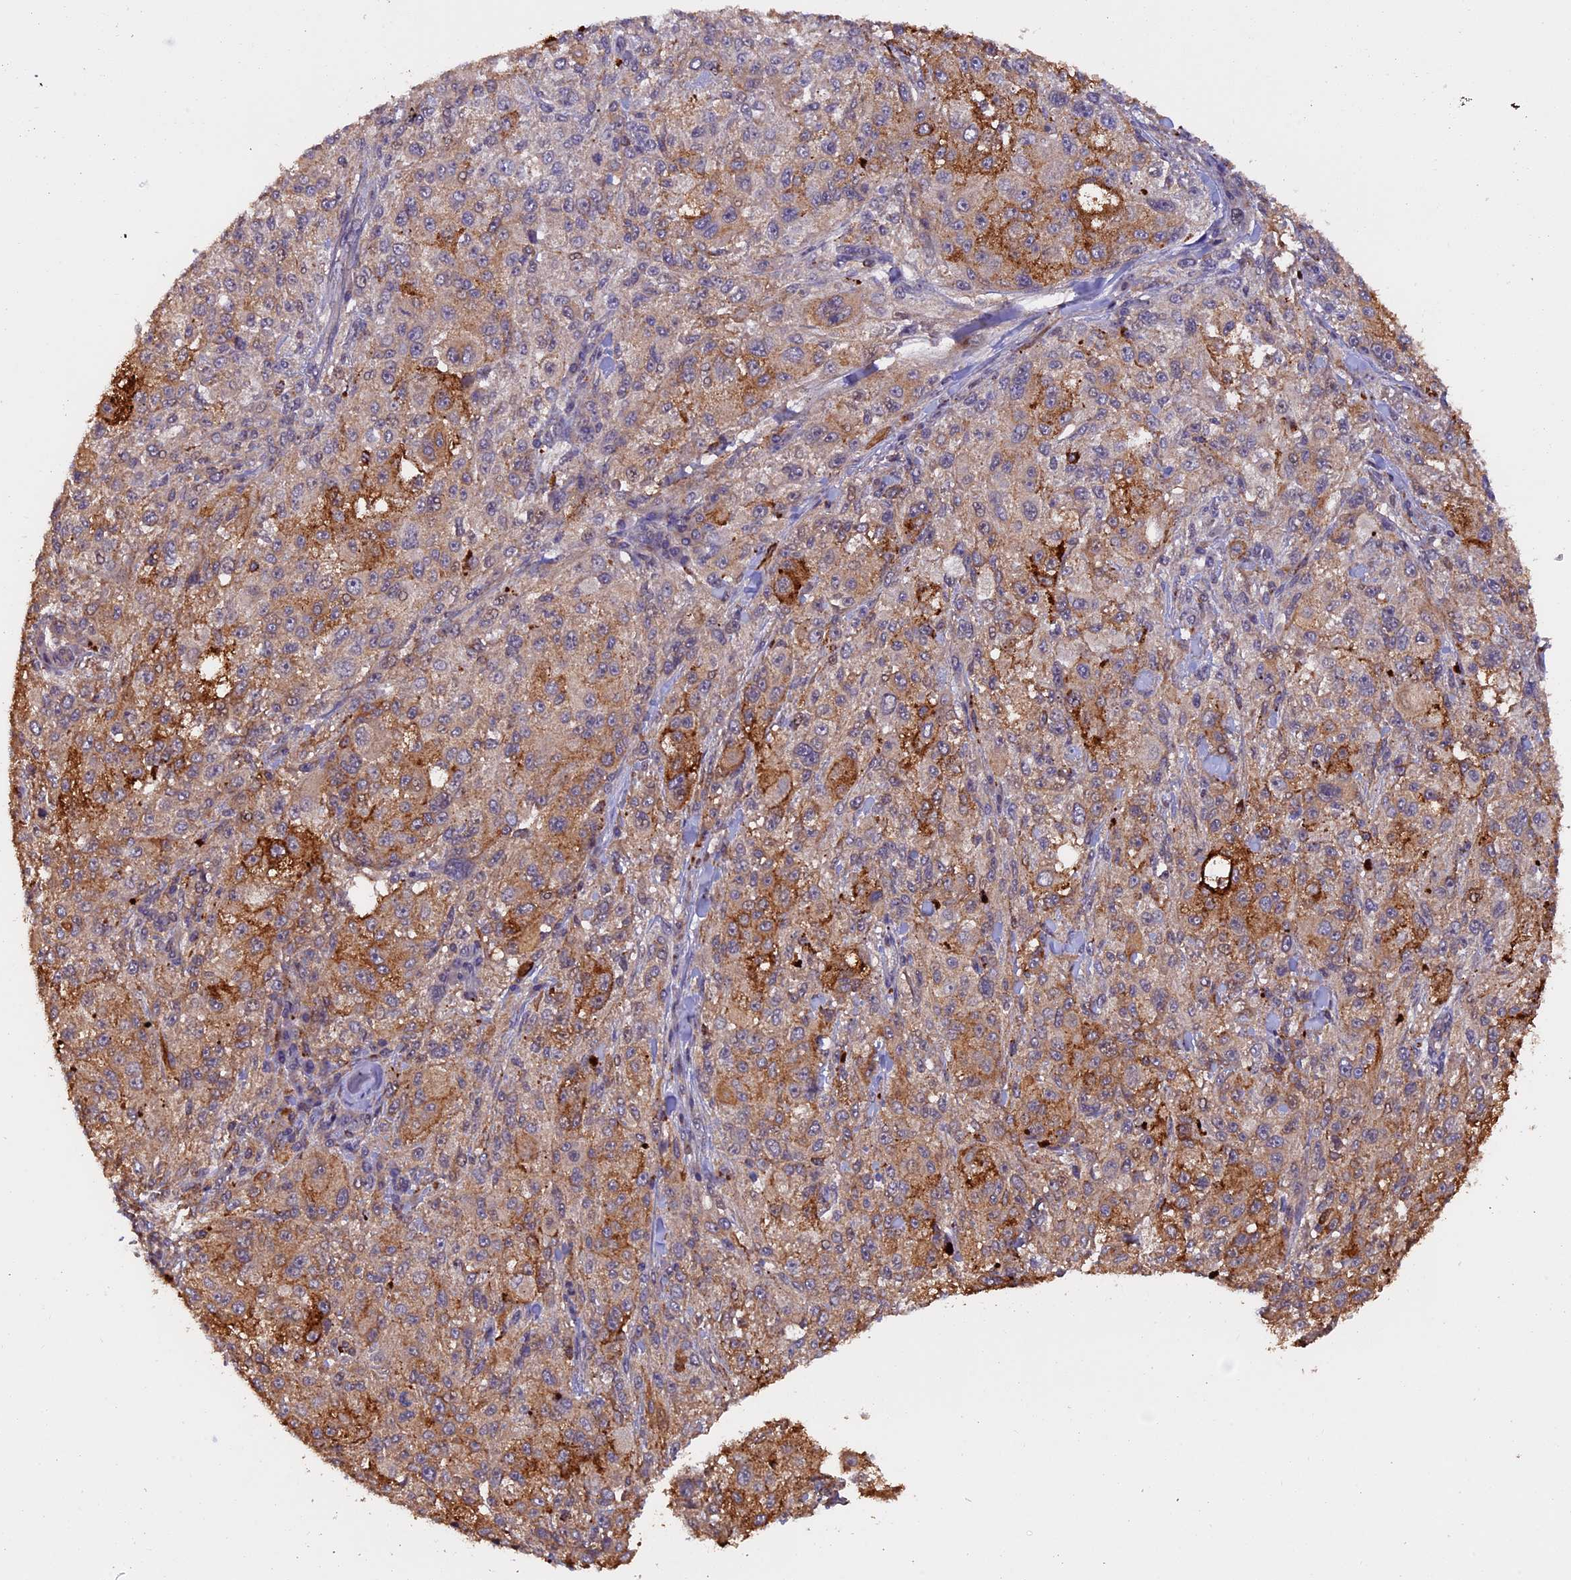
{"staining": {"intensity": "moderate", "quantity": "25%-75%", "location": "cytoplasmic/membranous"}, "tissue": "melanoma", "cell_type": "Tumor cells", "image_type": "cancer", "snomed": [{"axis": "morphology", "description": "Necrosis, NOS"}, {"axis": "morphology", "description": "Malignant melanoma, NOS"}, {"axis": "topography", "description": "Skin"}], "caption": "Immunohistochemical staining of melanoma shows medium levels of moderate cytoplasmic/membranous protein staining in about 25%-75% of tumor cells. (Brightfield microscopy of DAB IHC at high magnification).", "gene": "PKD2L2", "patient": {"sex": "female", "age": 87}}